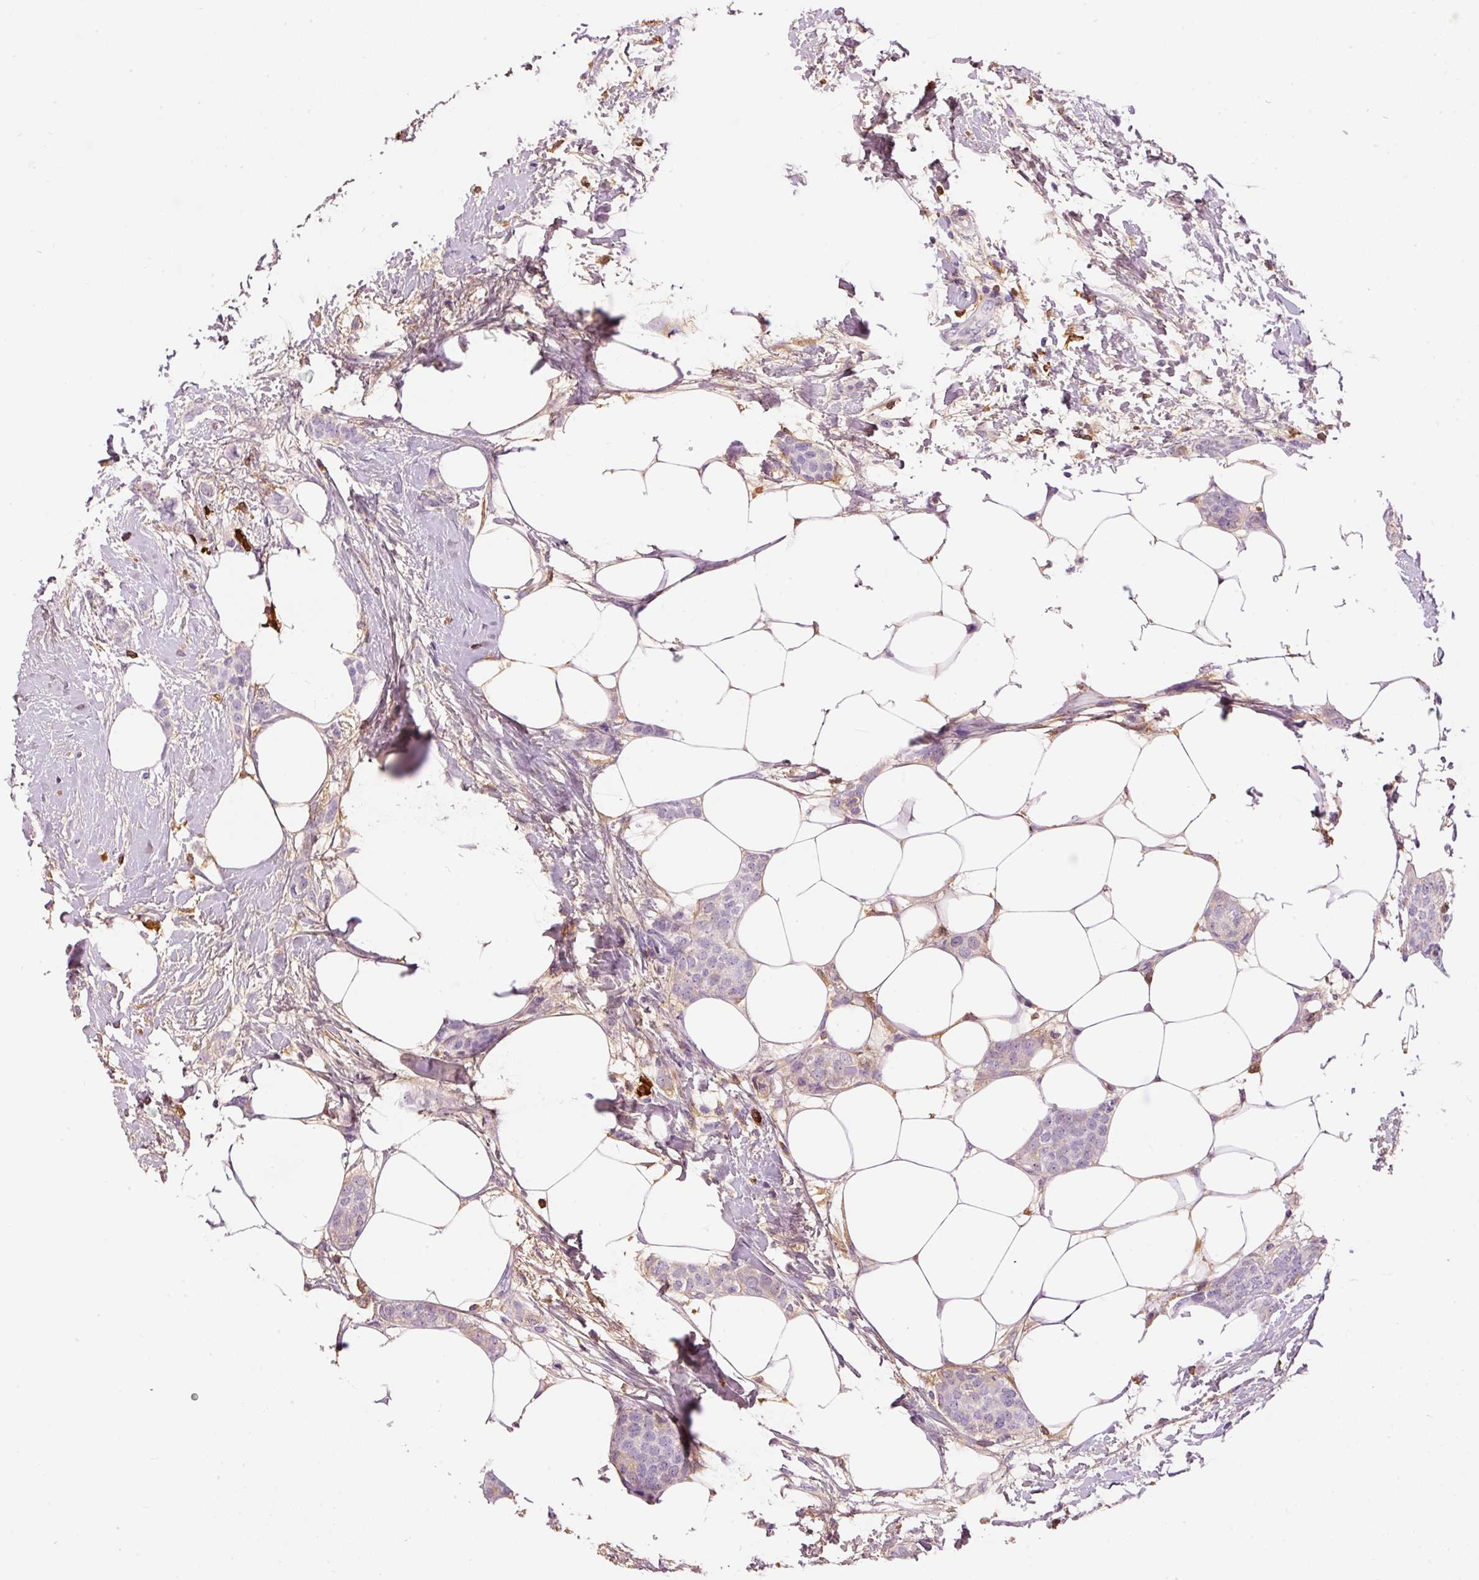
{"staining": {"intensity": "negative", "quantity": "none", "location": "none"}, "tissue": "breast cancer", "cell_type": "Tumor cells", "image_type": "cancer", "snomed": [{"axis": "morphology", "description": "Duct carcinoma"}, {"axis": "topography", "description": "Breast"}], "caption": "High magnification brightfield microscopy of infiltrating ductal carcinoma (breast) stained with DAB (3,3'-diaminobenzidine) (brown) and counterstained with hematoxylin (blue): tumor cells show no significant staining. (DAB immunohistochemistry (IHC), high magnification).", "gene": "PRPF38B", "patient": {"sex": "female", "age": 72}}